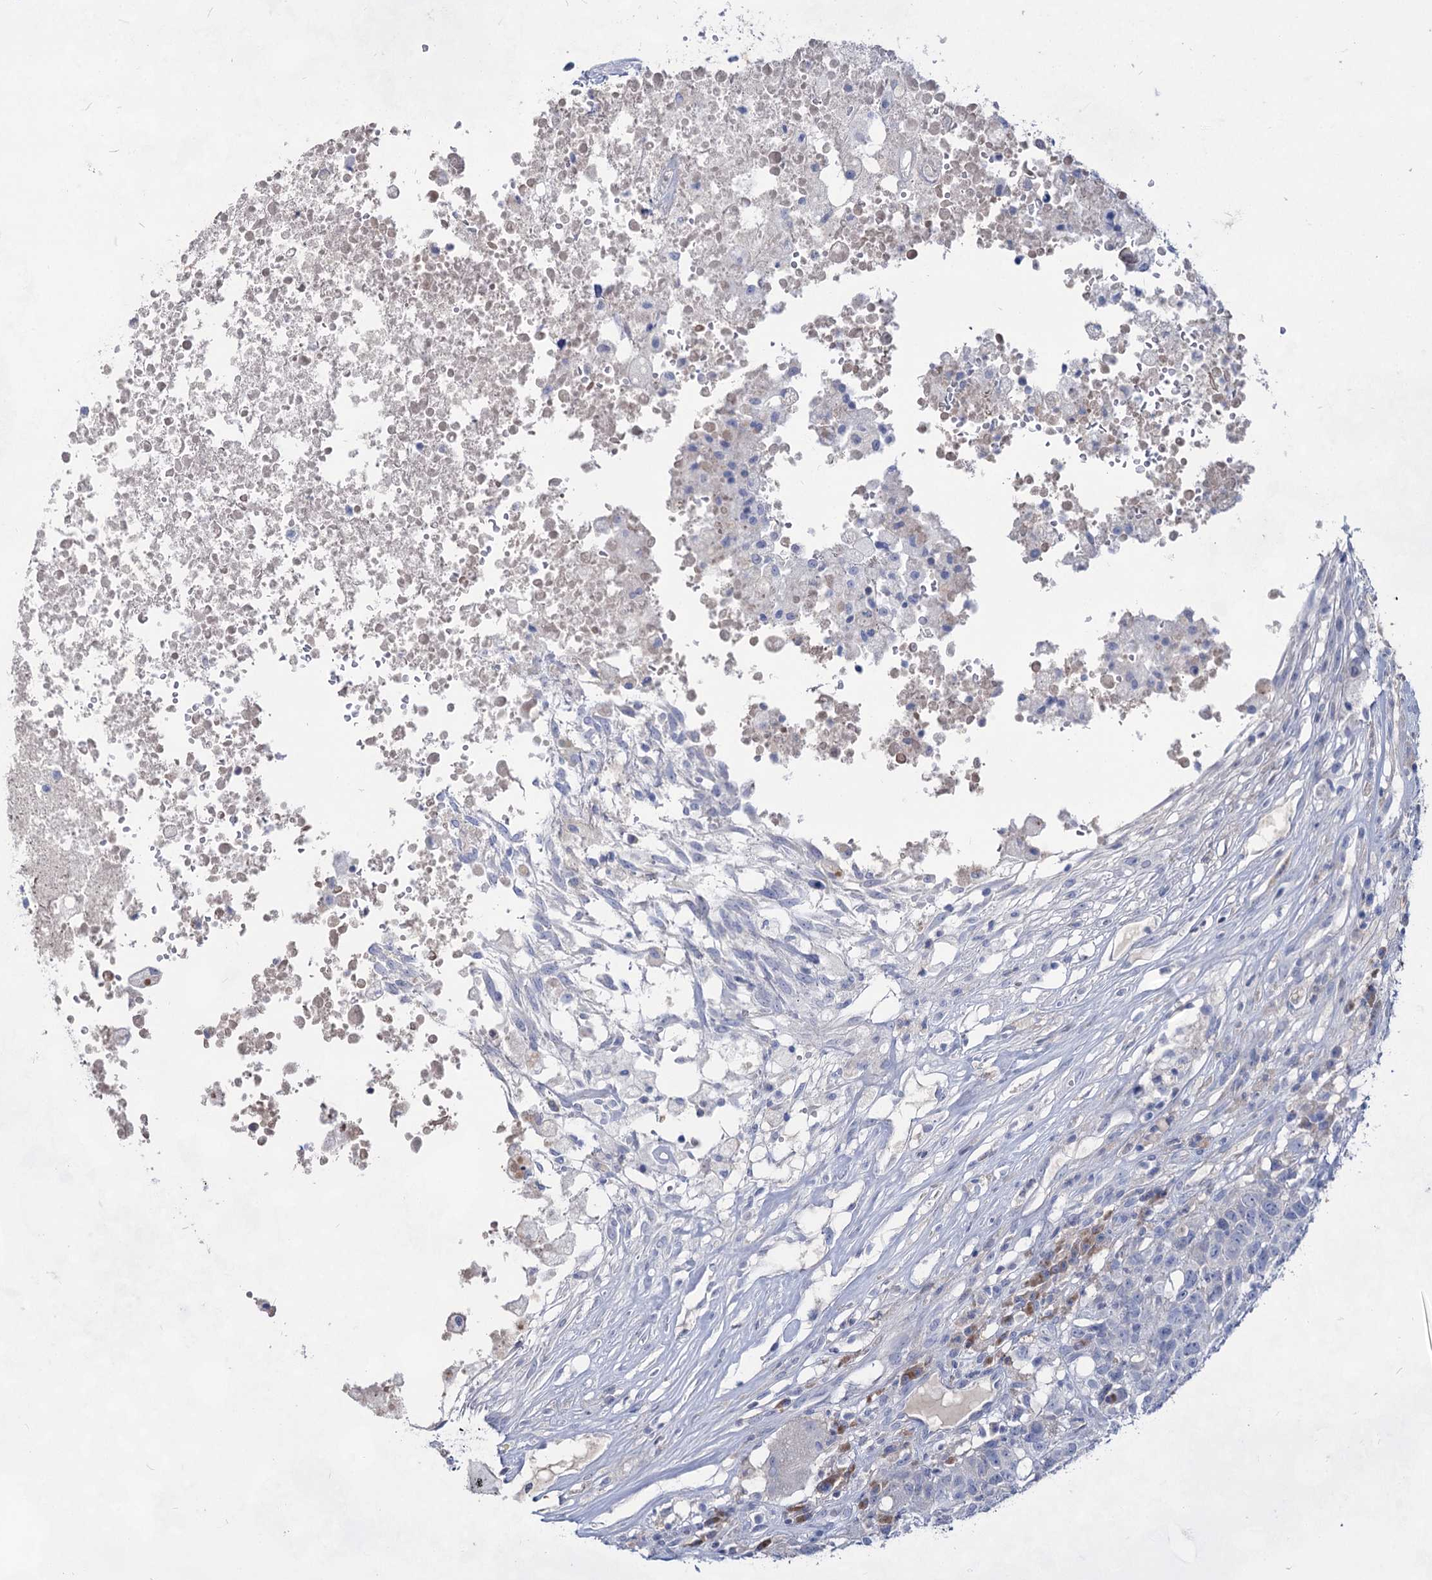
{"staining": {"intensity": "negative", "quantity": "none", "location": "none"}, "tissue": "head and neck cancer", "cell_type": "Tumor cells", "image_type": "cancer", "snomed": [{"axis": "morphology", "description": "Squamous cell carcinoma, NOS"}, {"axis": "topography", "description": "Head-Neck"}], "caption": "There is no significant positivity in tumor cells of head and neck cancer (squamous cell carcinoma).", "gene": "ACRV1", "patient": {"sex": "male", "age": 66}}